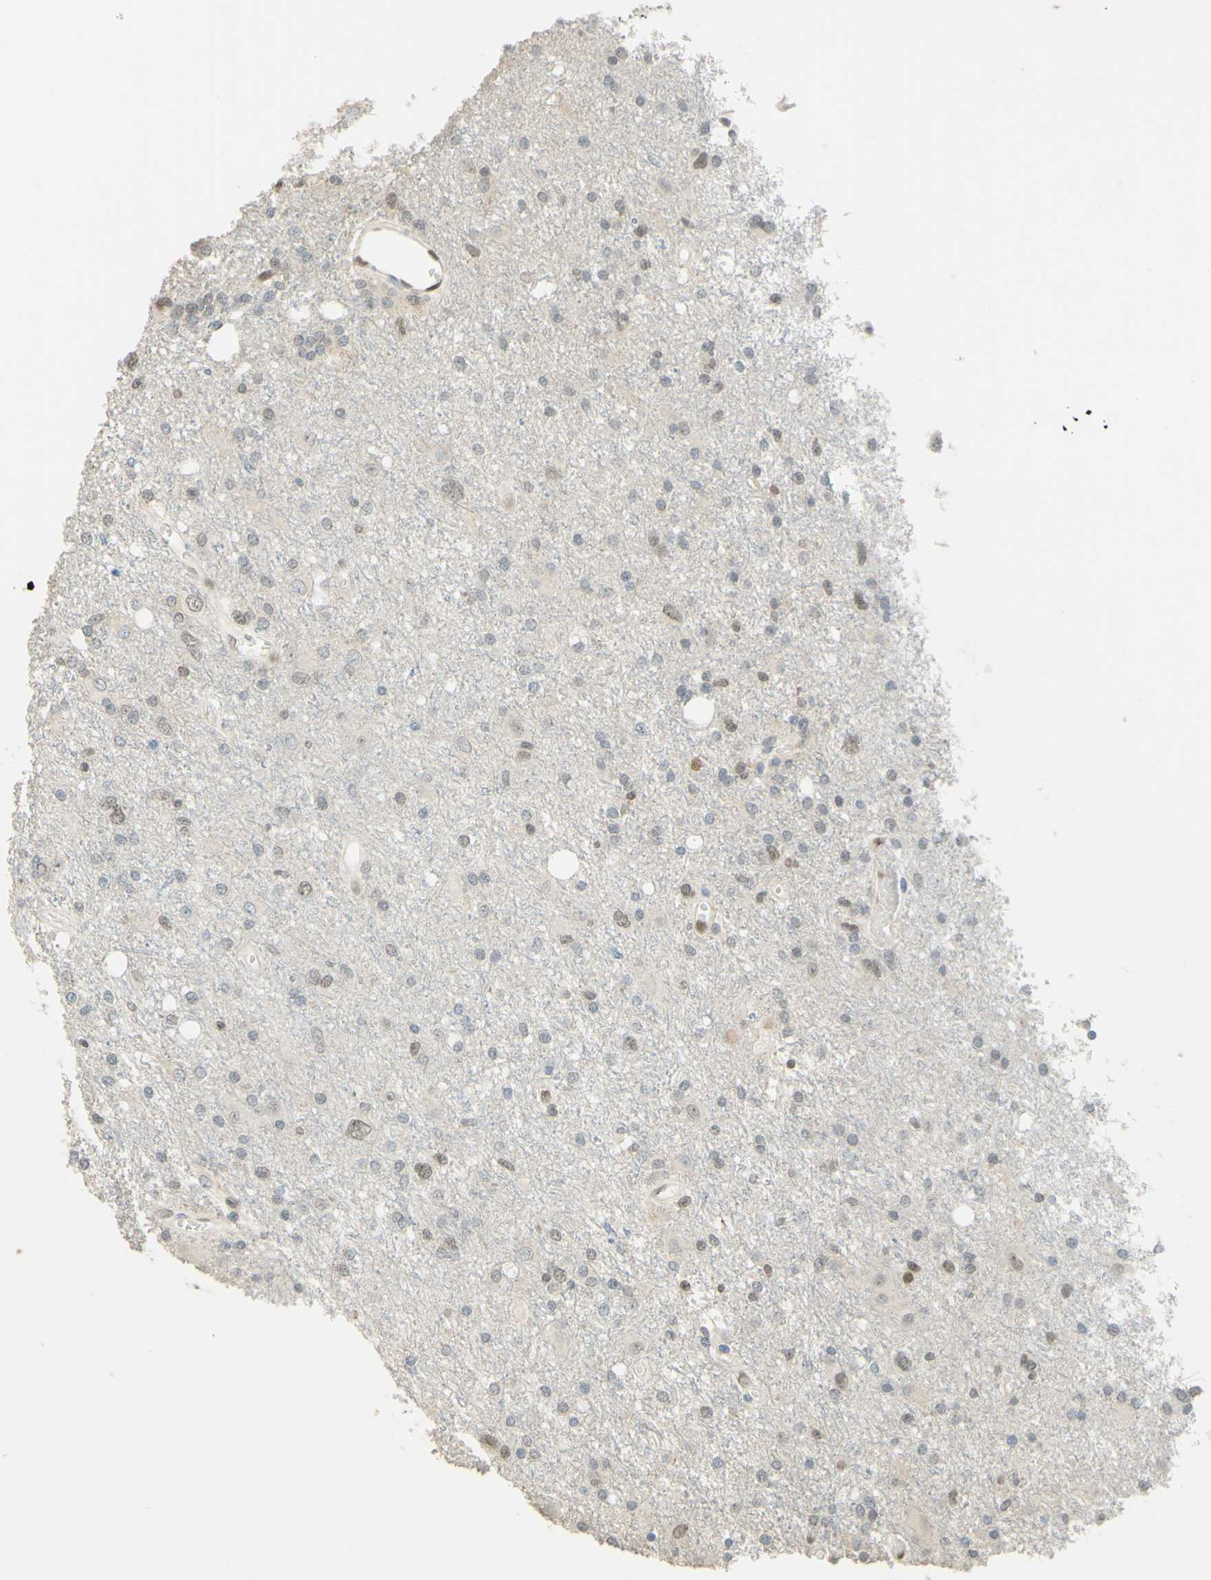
{"staining": {"intensity": "weak", "quantity": "<25%", "location": "nuclear"}, "tissue": "glioma", "cell_type": "Tumor cells", "image_type": "cancer", "snomed": [{"axis": "morphology", "description": "Glioma, malignant, High grade"}, {"axis": "topography", "description": "Brain"}], "caption": "Histopathology image shows no protein staining in tumor cells of high-grade glioma (malignant) tissue. Brightfield microscopy of immunohistochemistry stained with DAB (3,3'-diaminobenzidine) (brown) and hematoxylin (blue), captured at high magnification.", "gene": "POLB", "patient": {"sex": "female", "age": 59}}